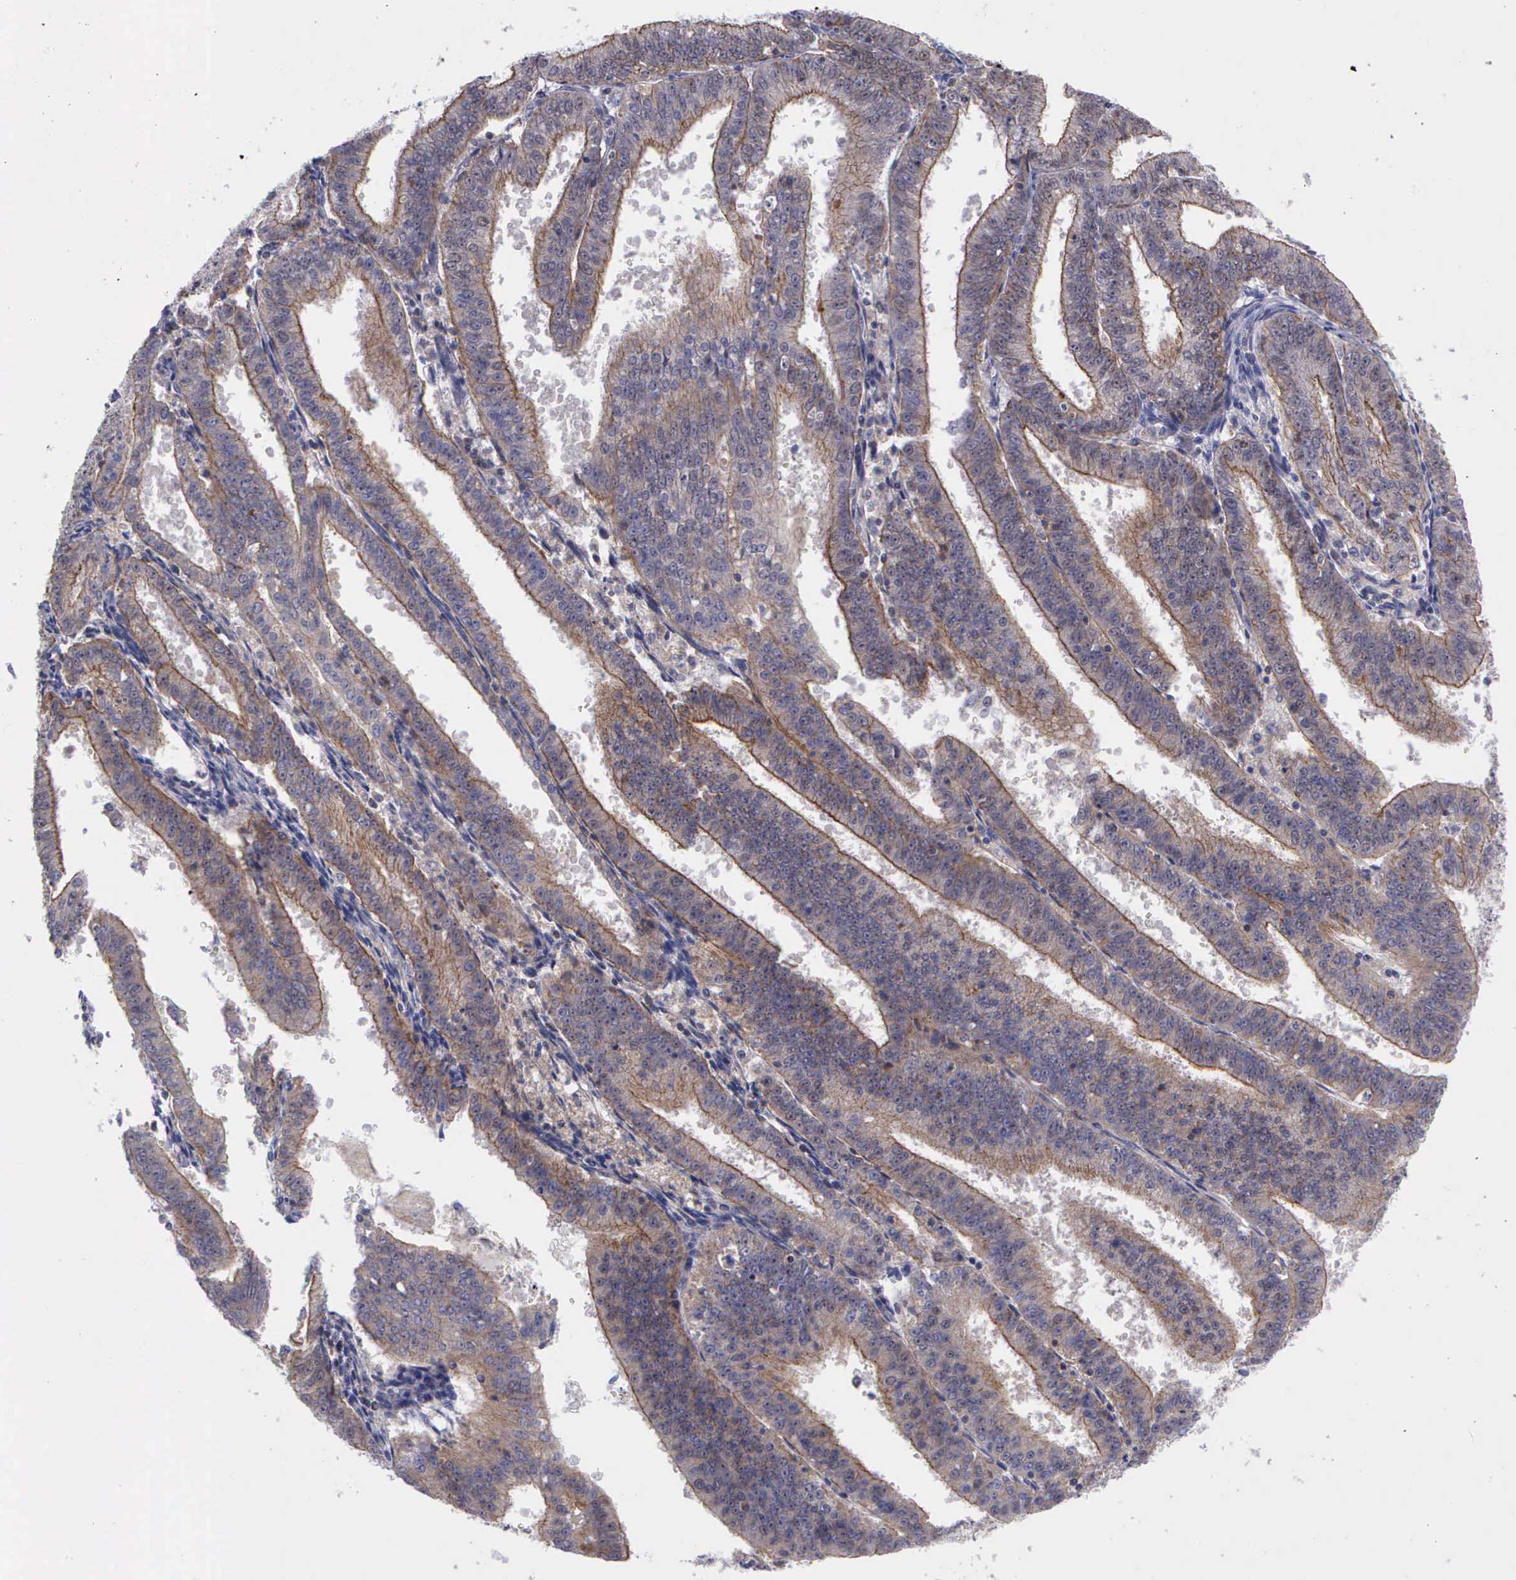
{"staining": {"intensity": "moderate", "quantity": "25%-75%", "location": "cytoplasmic/membranous"}, "tissue": "endometrial cancer", "cell_type": "Tumor cells", "image_type": "cancer", "snomed": [{"axis": "morphology", "description": "Adenocarcinoma, NOS"}, {"axis": "topography", "description": "Endometrium"}], "caption": "A brown stain shows moderate cytoplasmic/membranous staining of a protein in human adenocarcinoma (endometrial) tumor cells.", "gene": "MICAL3", "patient": {"sex": "female", "age": 66}}